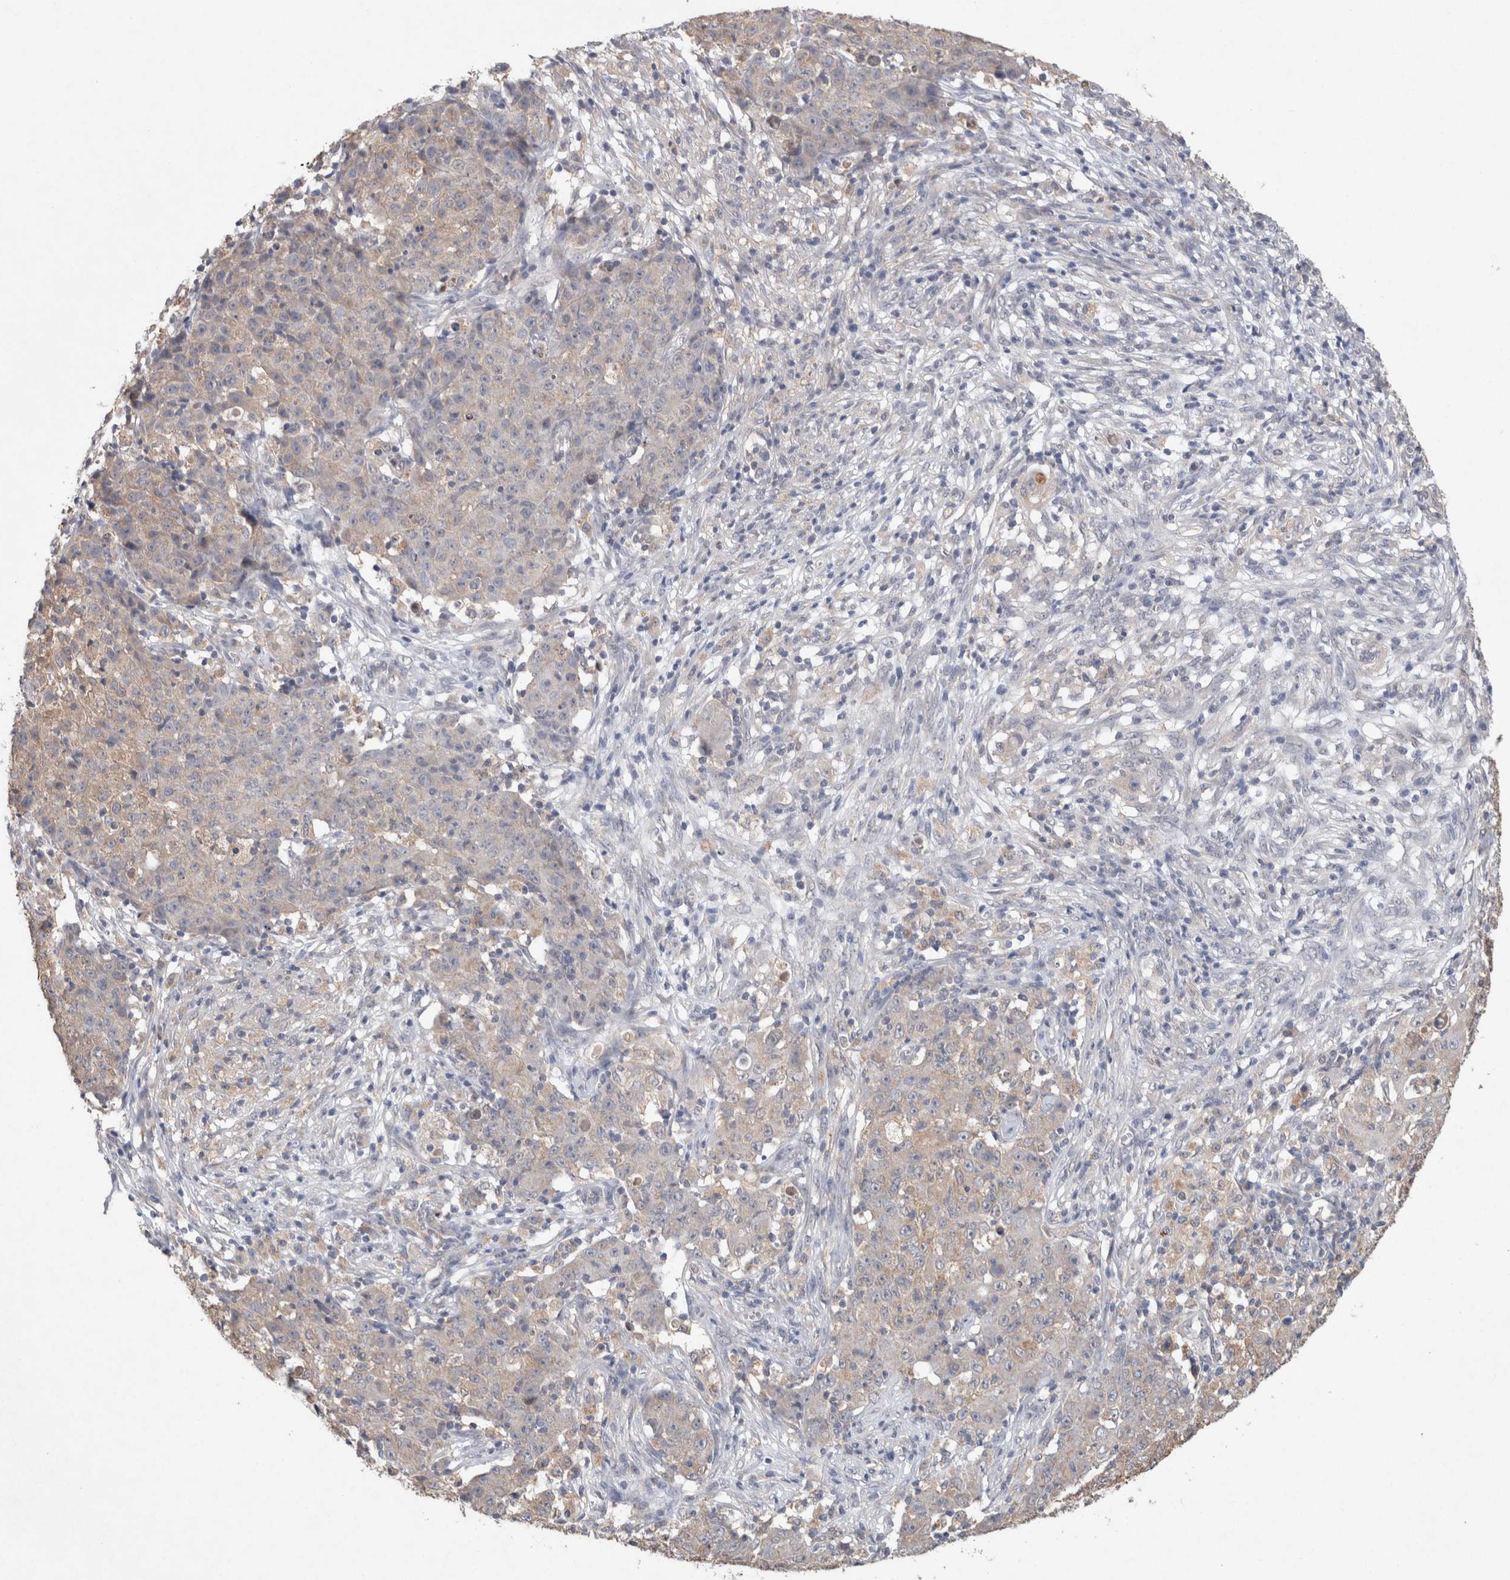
{"staining": {"intensity": "moderate", "quantity": "25%-75%", "location": "cytoplasmic/membranous"}, "tissue": "ovarian cancer", "cell_type": "Tumor cells", "image_type": "cancer", "snomed": [{"axis": "morphology", "description": "Carcinoma, endometroid"}, {"axis": "topography", "description": "Ovary"}], "caption": "Protein positivity by IHC shows moderate cytoplasmic/membranous expression in approximately 25%-75% of tumor cells in endometroid carcinoma (ovarian). The protein is shown in brown color, while the nuclei are stained blue.", "gene": "RAB14", "patient": {"sex": "female", "age": 42}}